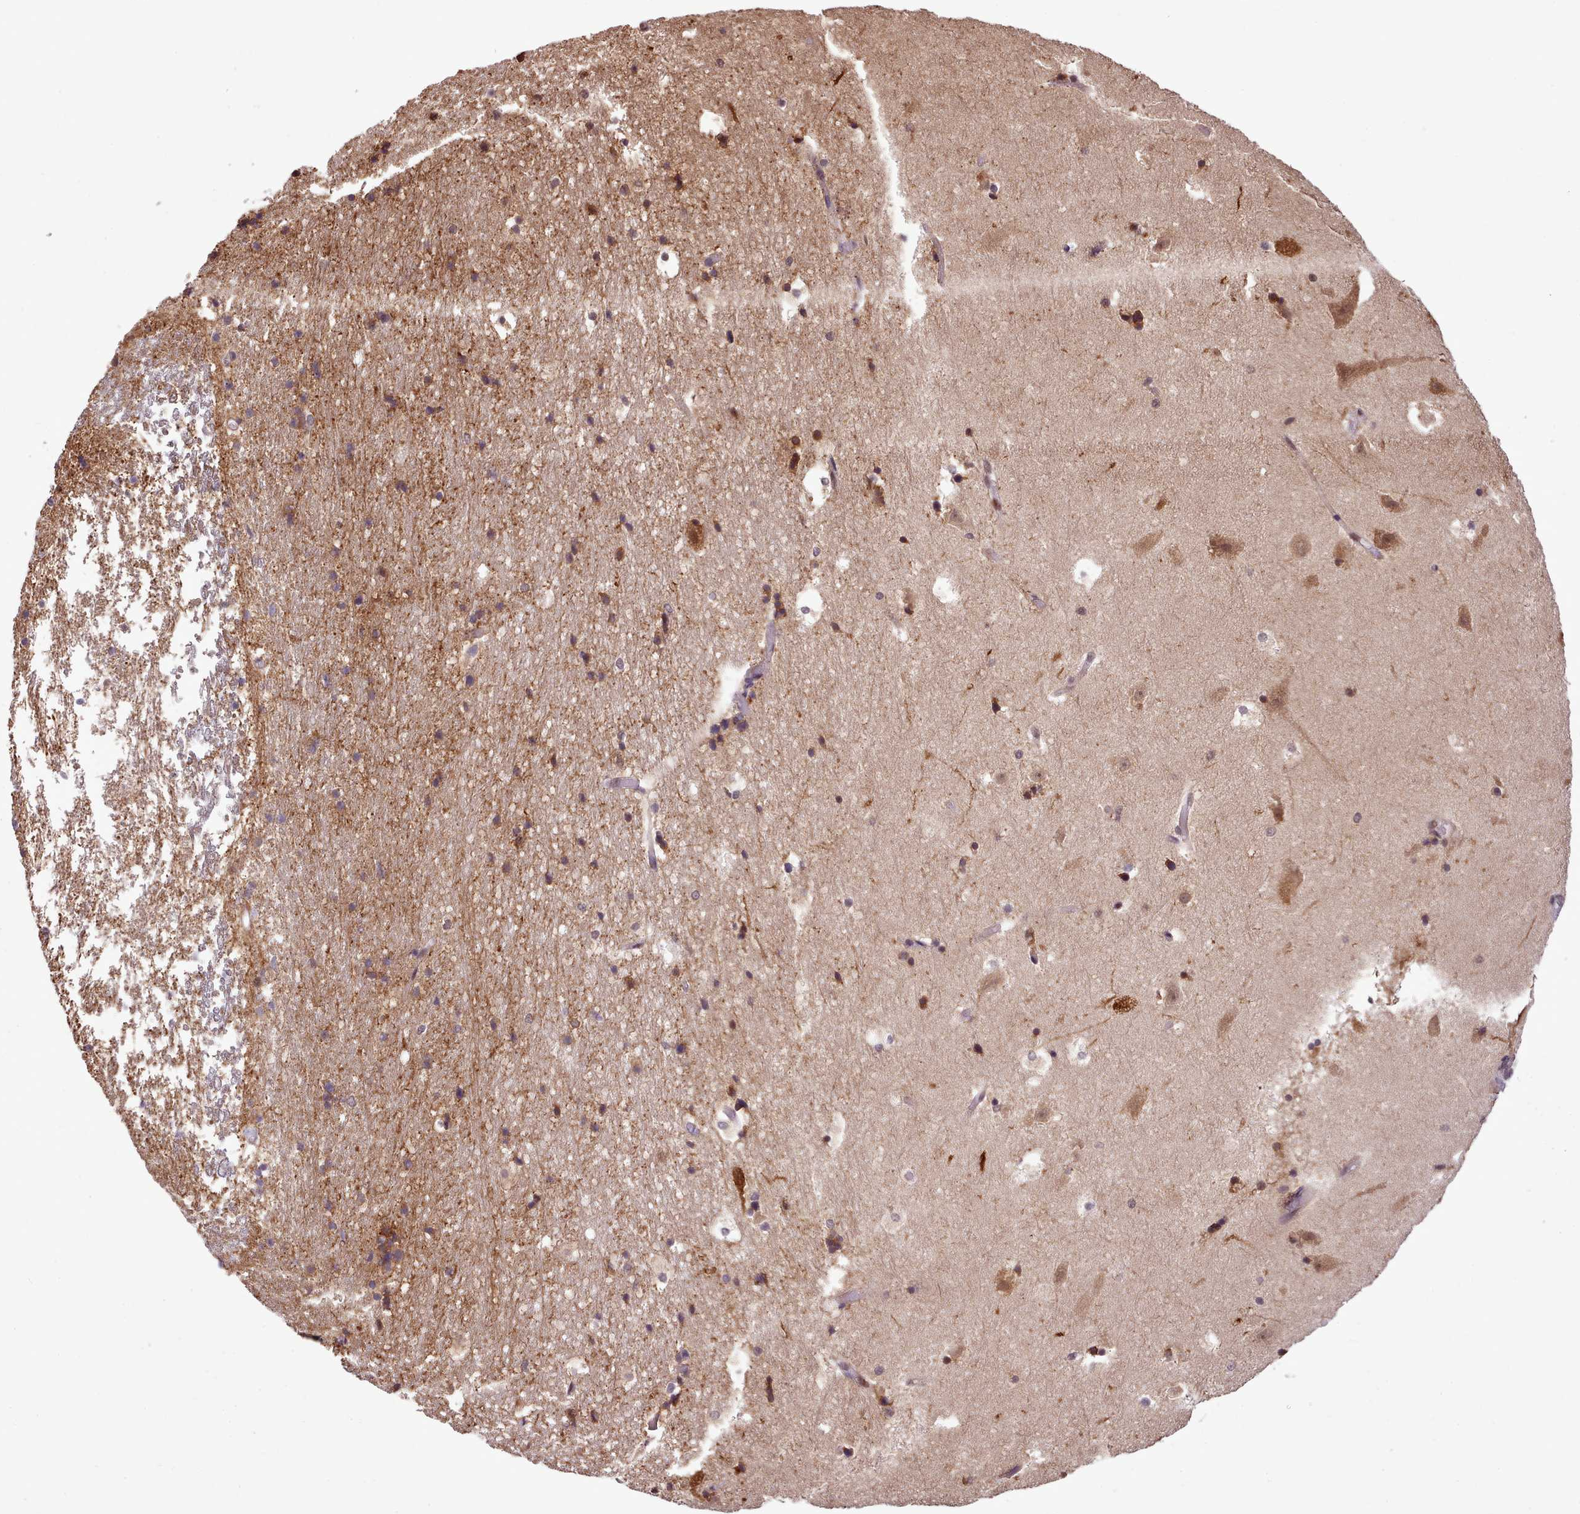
{"staining": {"intensity": "moderate", "quantity": "<25%", "location": "cytoplasmic/membranous"}, "tissue": "hippocampus", "cell_type": "Glial cells", "image_type": "normal", "snomed": [{"axis": "morphology", "description": "Normal tissue, NOS"}, {"axis": "topography", "description": "Hippocampus"}], "caption": "The photomicrograph exhibits immunohistochemical staining of normal hippocampus. There is moderate cytoplasmic/membranous expression is present in approximately <25% of glial cells.", "gene": "HOXB7", "patient": {"sex": "female", "age": 52}}